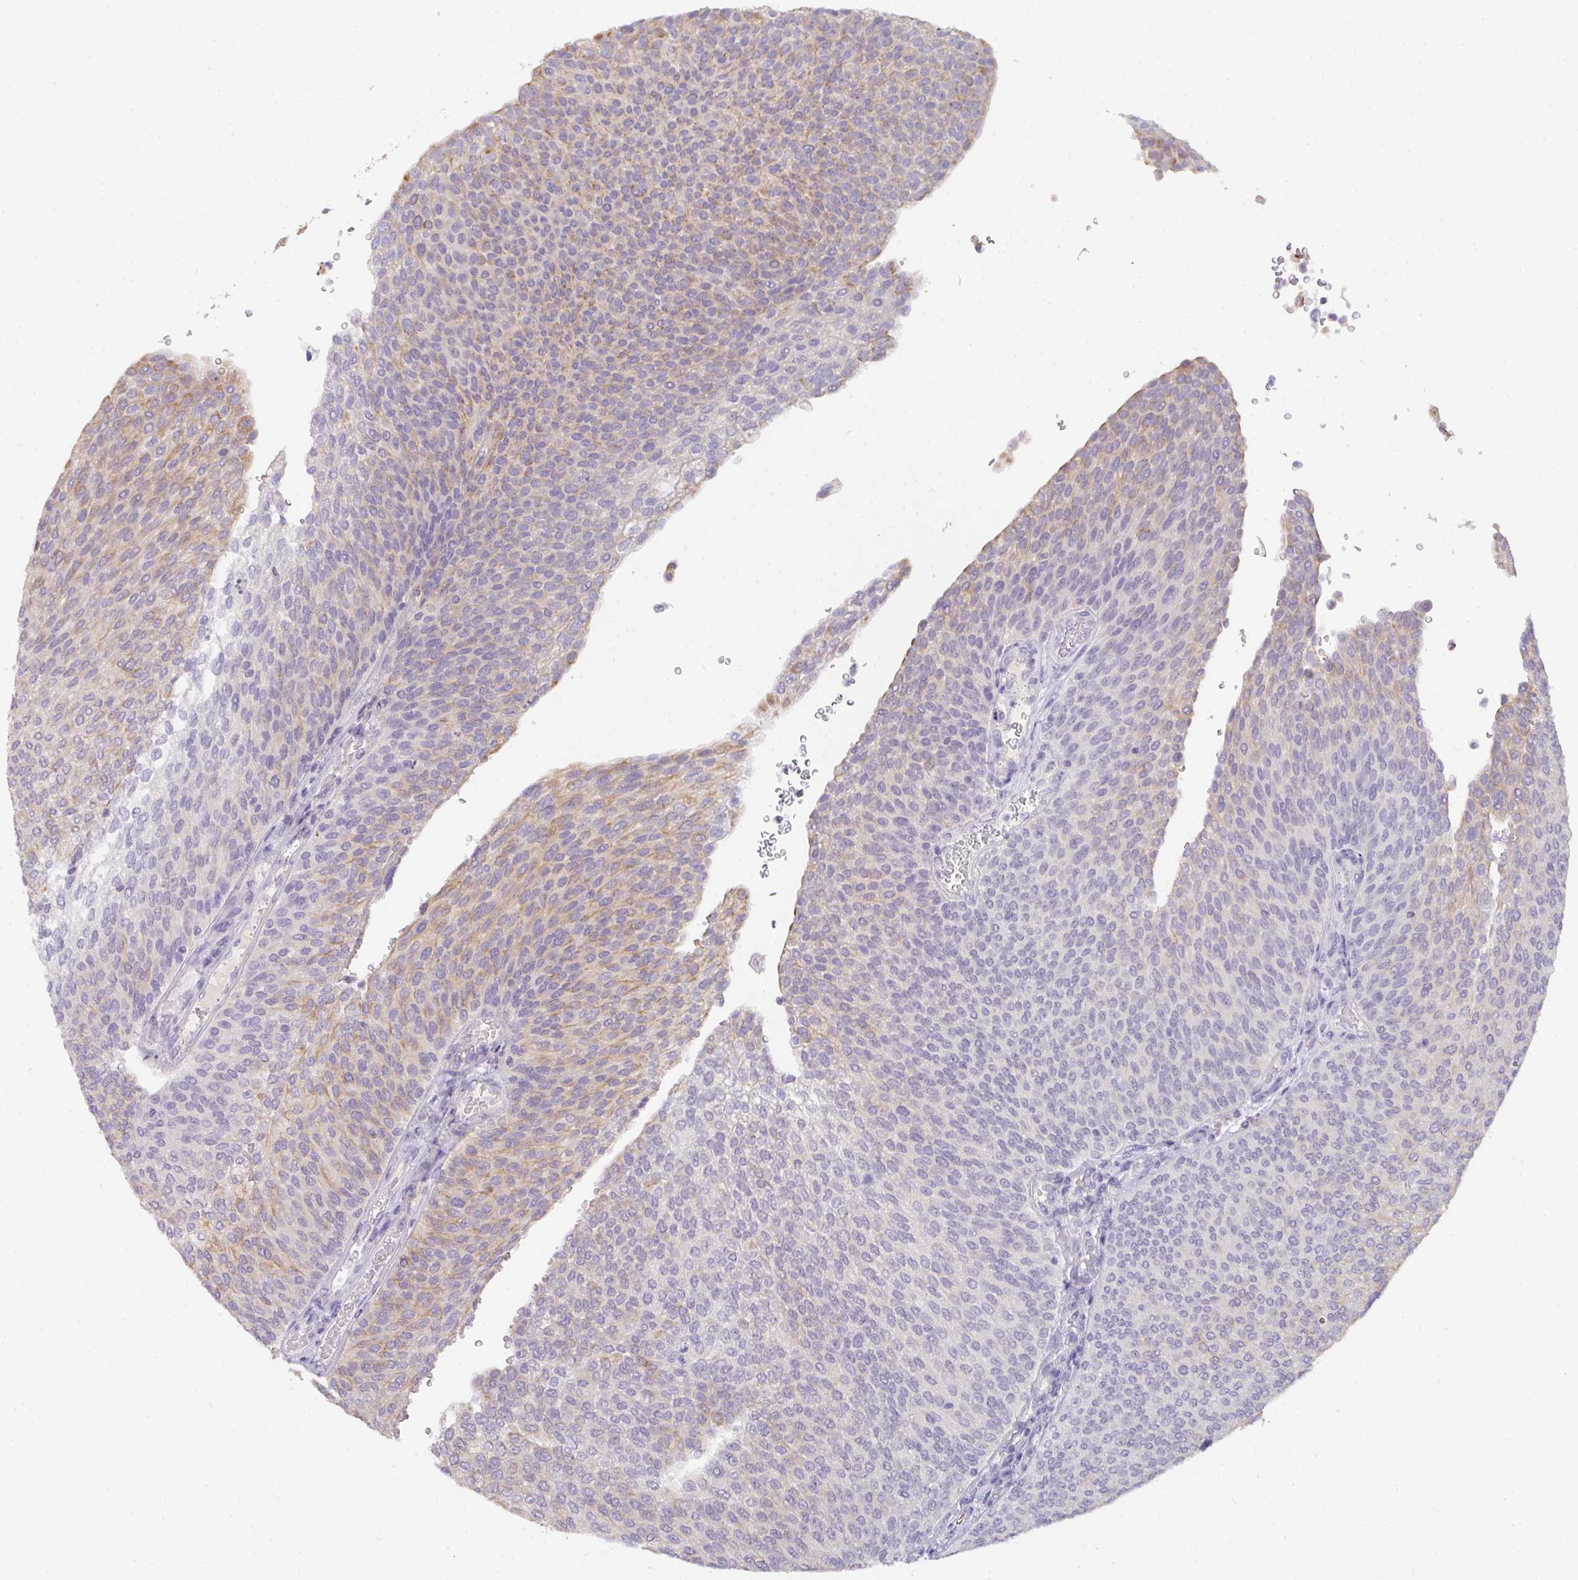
{"staining": {"intensity": "weak", "quantity": "25%-75%", "location": "cytoplasmic/membranous"}, "tissue": "urothelial cancer", "cell_type": "Tumor cells", "image_type": "cancer", "snomed": [{"axis": "morphology", "description": "Urothelial carcinoma, High grade"}, {"axis": "topography", "description": "Urinary bladder"}], "caption": "Weak cytoplasmic/membranous expression is appreciated in about 25%-75% of tumor cells in high-grade urothelial carcinoma.", "gene": "C1QTNF8", "patient": {"sex": "female", "age": 79}}